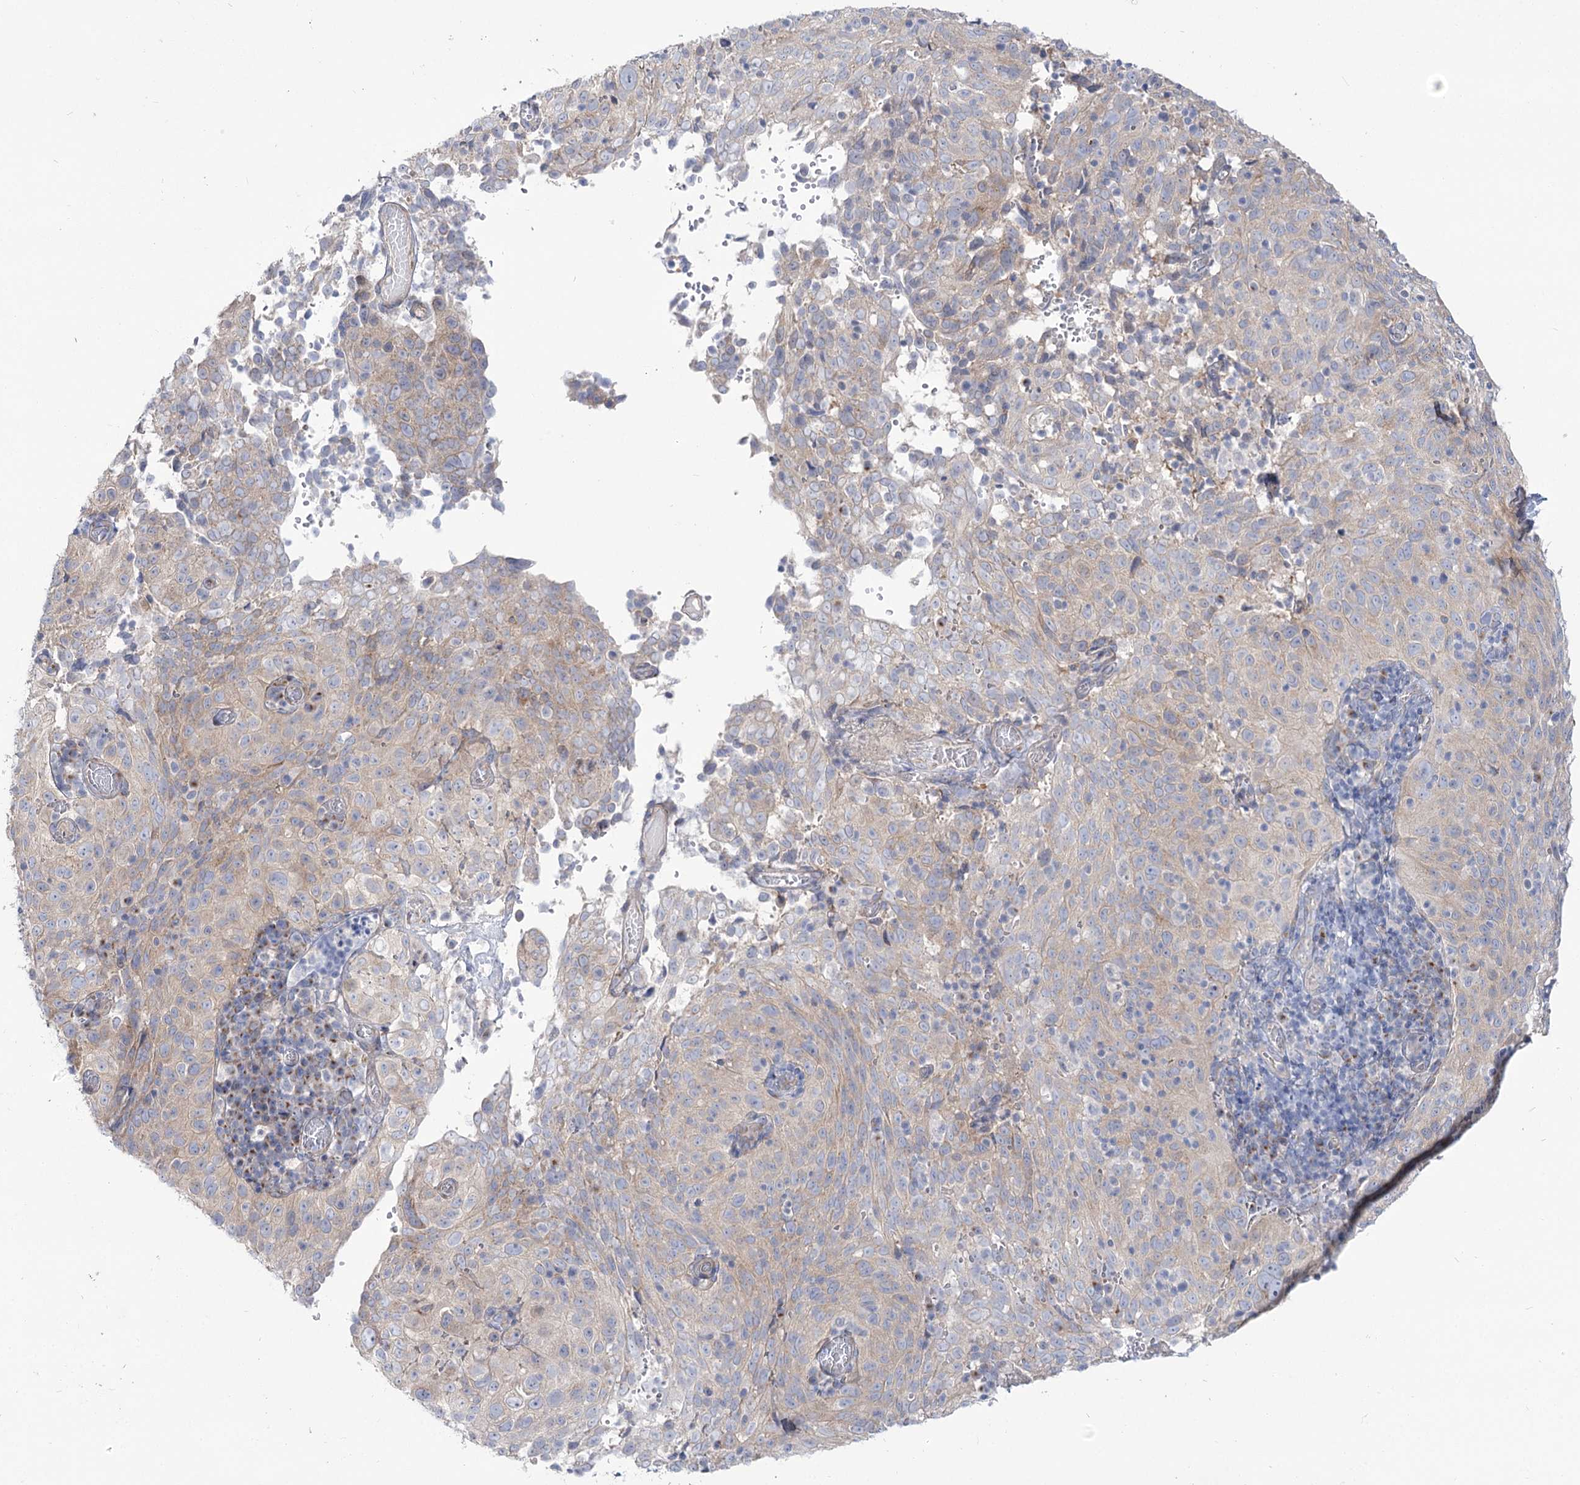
{"staining": {"intensity": "weak", "quantity": "<25%", "location": "cytoplasmic/membranous"}, "tissue": "cervical cancer", "cell_type": "Tumor cells", "image_type": "cancer", "snomed": [{"axis": "morphology", "description": "Squamous cell carcinoma, NOS"}, {"axis": "topography", "description": "Cervix"}], "caption": "Cervical cancer stained for a protein using IHC reveals no positivity tumor cells.", "gene": "SUOX", "patient": {"sex": "female", "age": 31}}